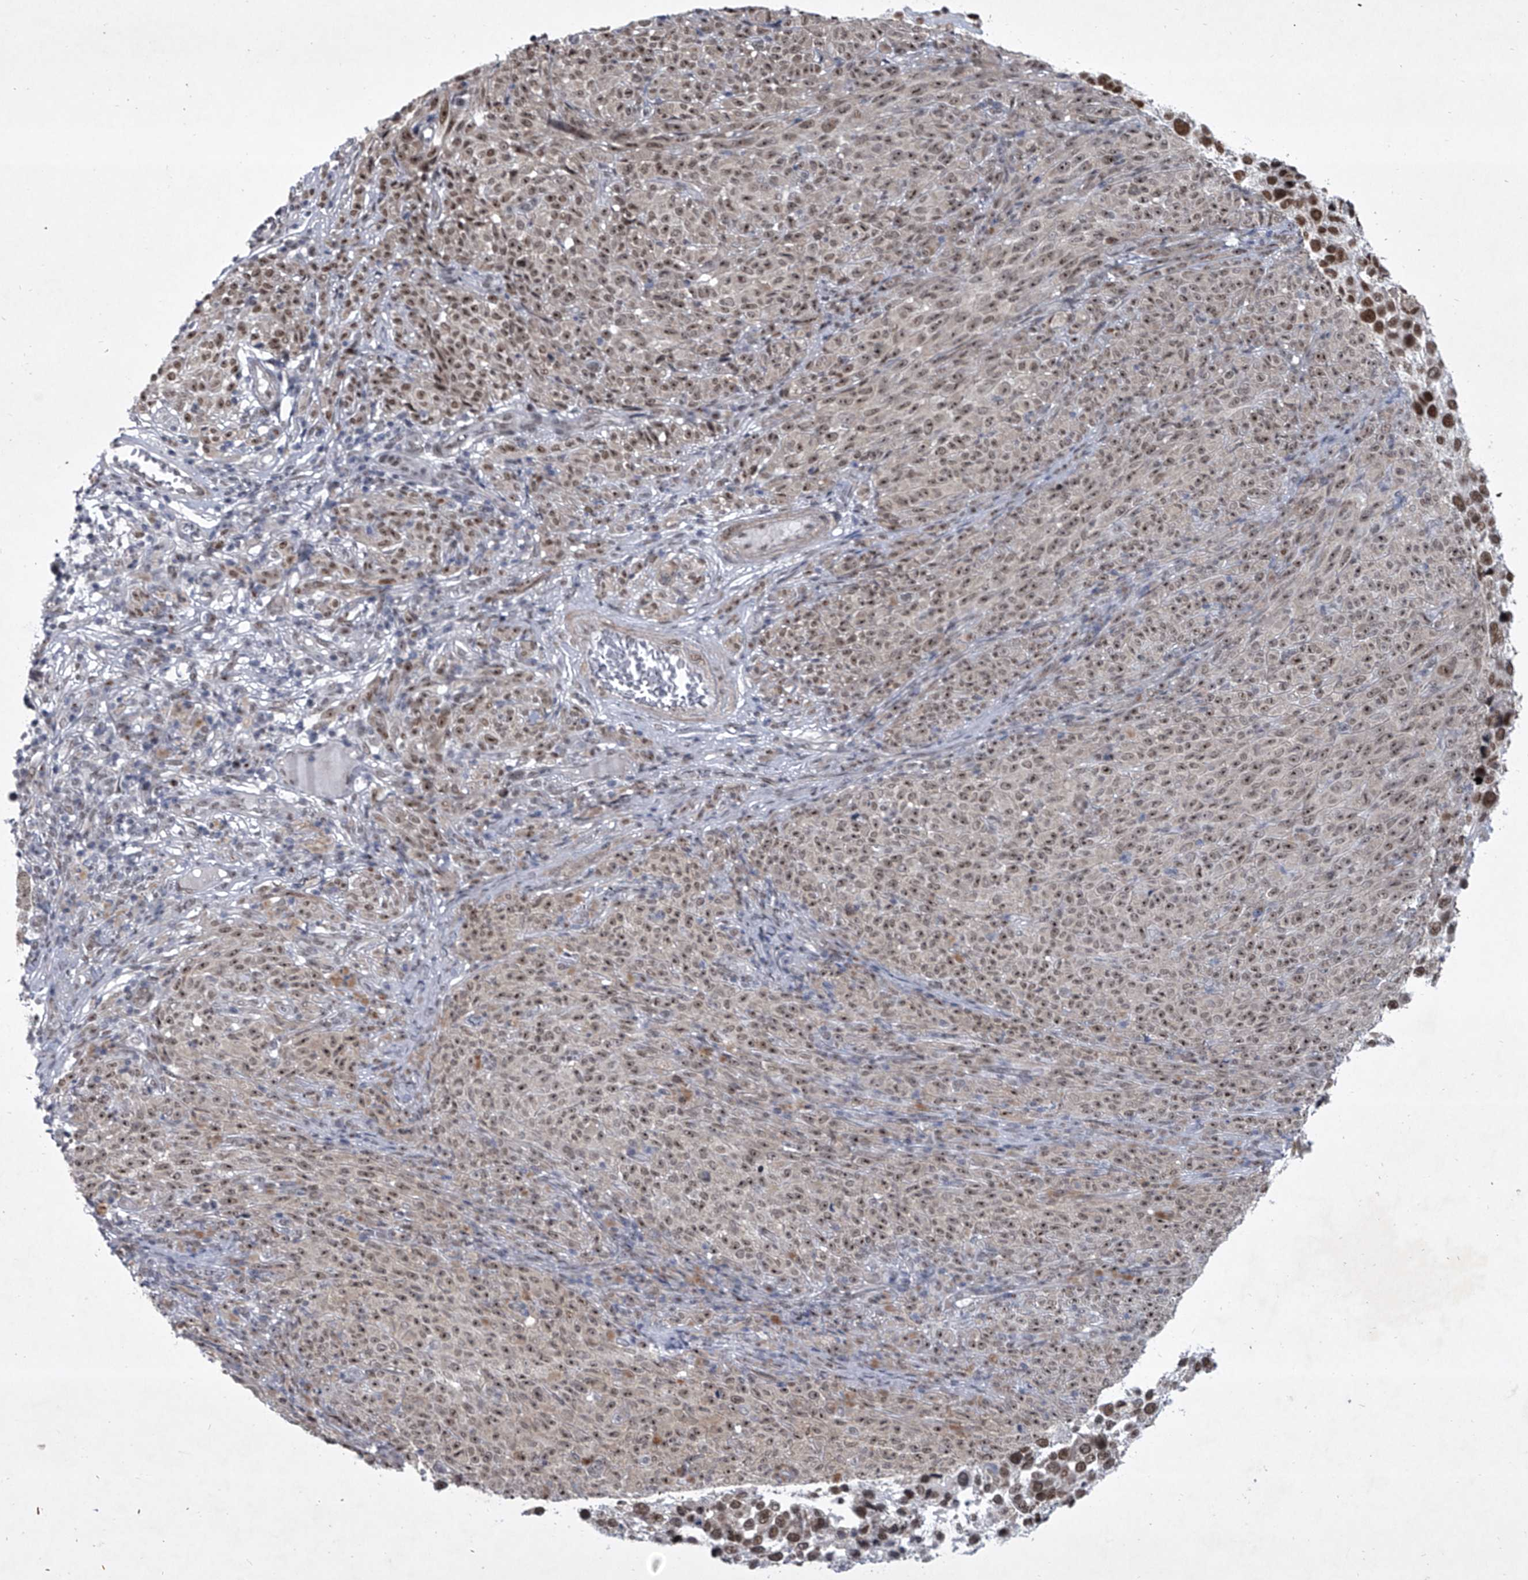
{"staining": {"intensity": "moderate", "quantity": ">75%", "location": "nuclear"}, "tissue": "melanoma", "cell_type": "Tumor cells", "image_type": "cancer", "snomed": [{"axis": "morphology", "description": "Malignant melanoma, NOS"}, {"axis": "topography", "description": "Skin"}], "caption": "A medium amount of moderate nuclear staining is appreciated in approximately >75% of tumor cells in melanoma tissue.", "gene": "MLLT1", "patient": {"sex": "female", "age": 82}}